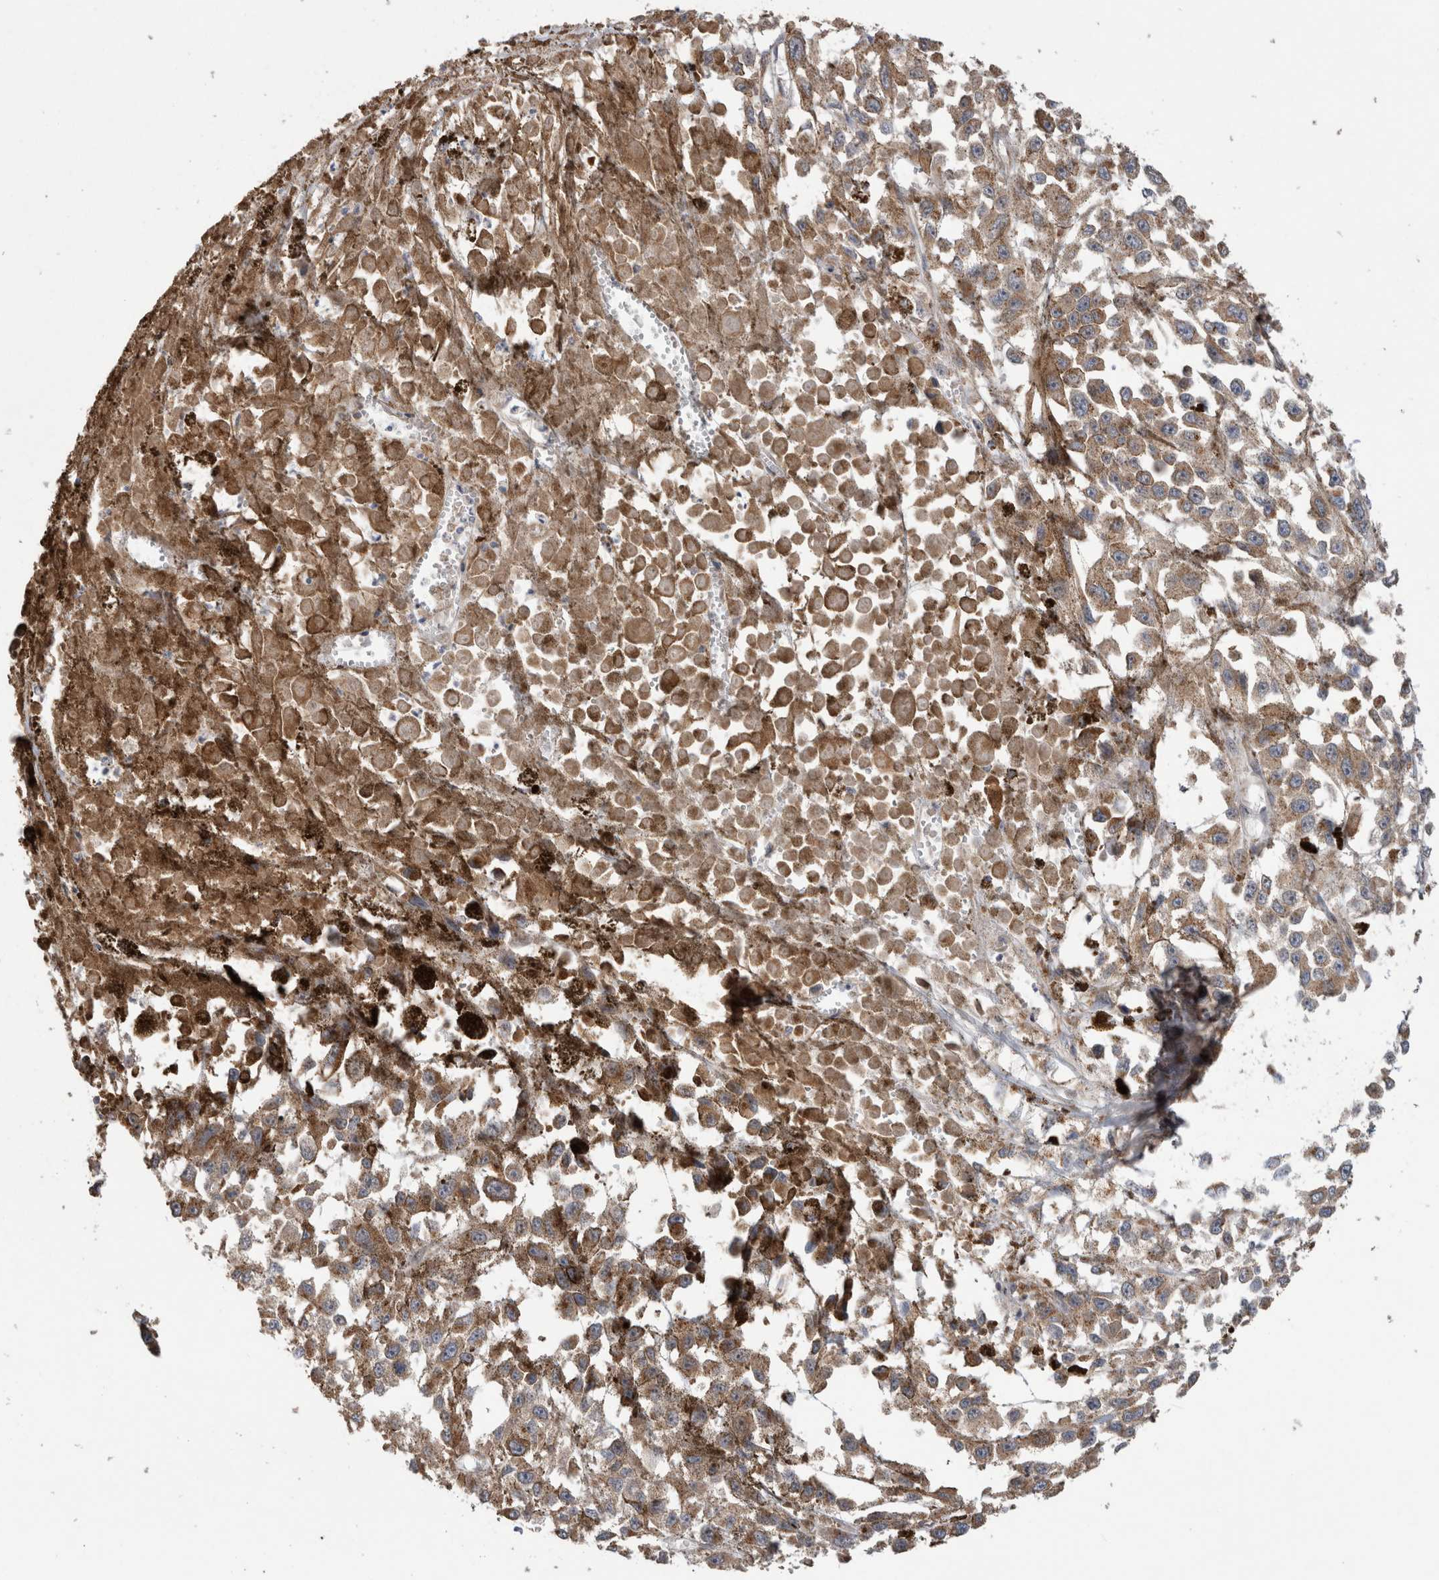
{"staining": {"intensity": "moderate", "quantity": ">75%", "location": "cytoplasmic/membranous"}, "tissue": "melanoma", "cell_type": "Tumor cells", "image_type": "cancer", "snomed": [{"axis": "morphology", "description": "Malignant melanoma, Metastatic site"}, {"axis": "topography", "description": "Lymph node"}], "caption": "There is medium levels of moderate cytoplasmic/membranous expression in tumor cells of melanoma, as demonstrated by immunohistochemical staining (brown color).", "gene": "TRIM5", "patient": {"sex": "male", "age": 59}}